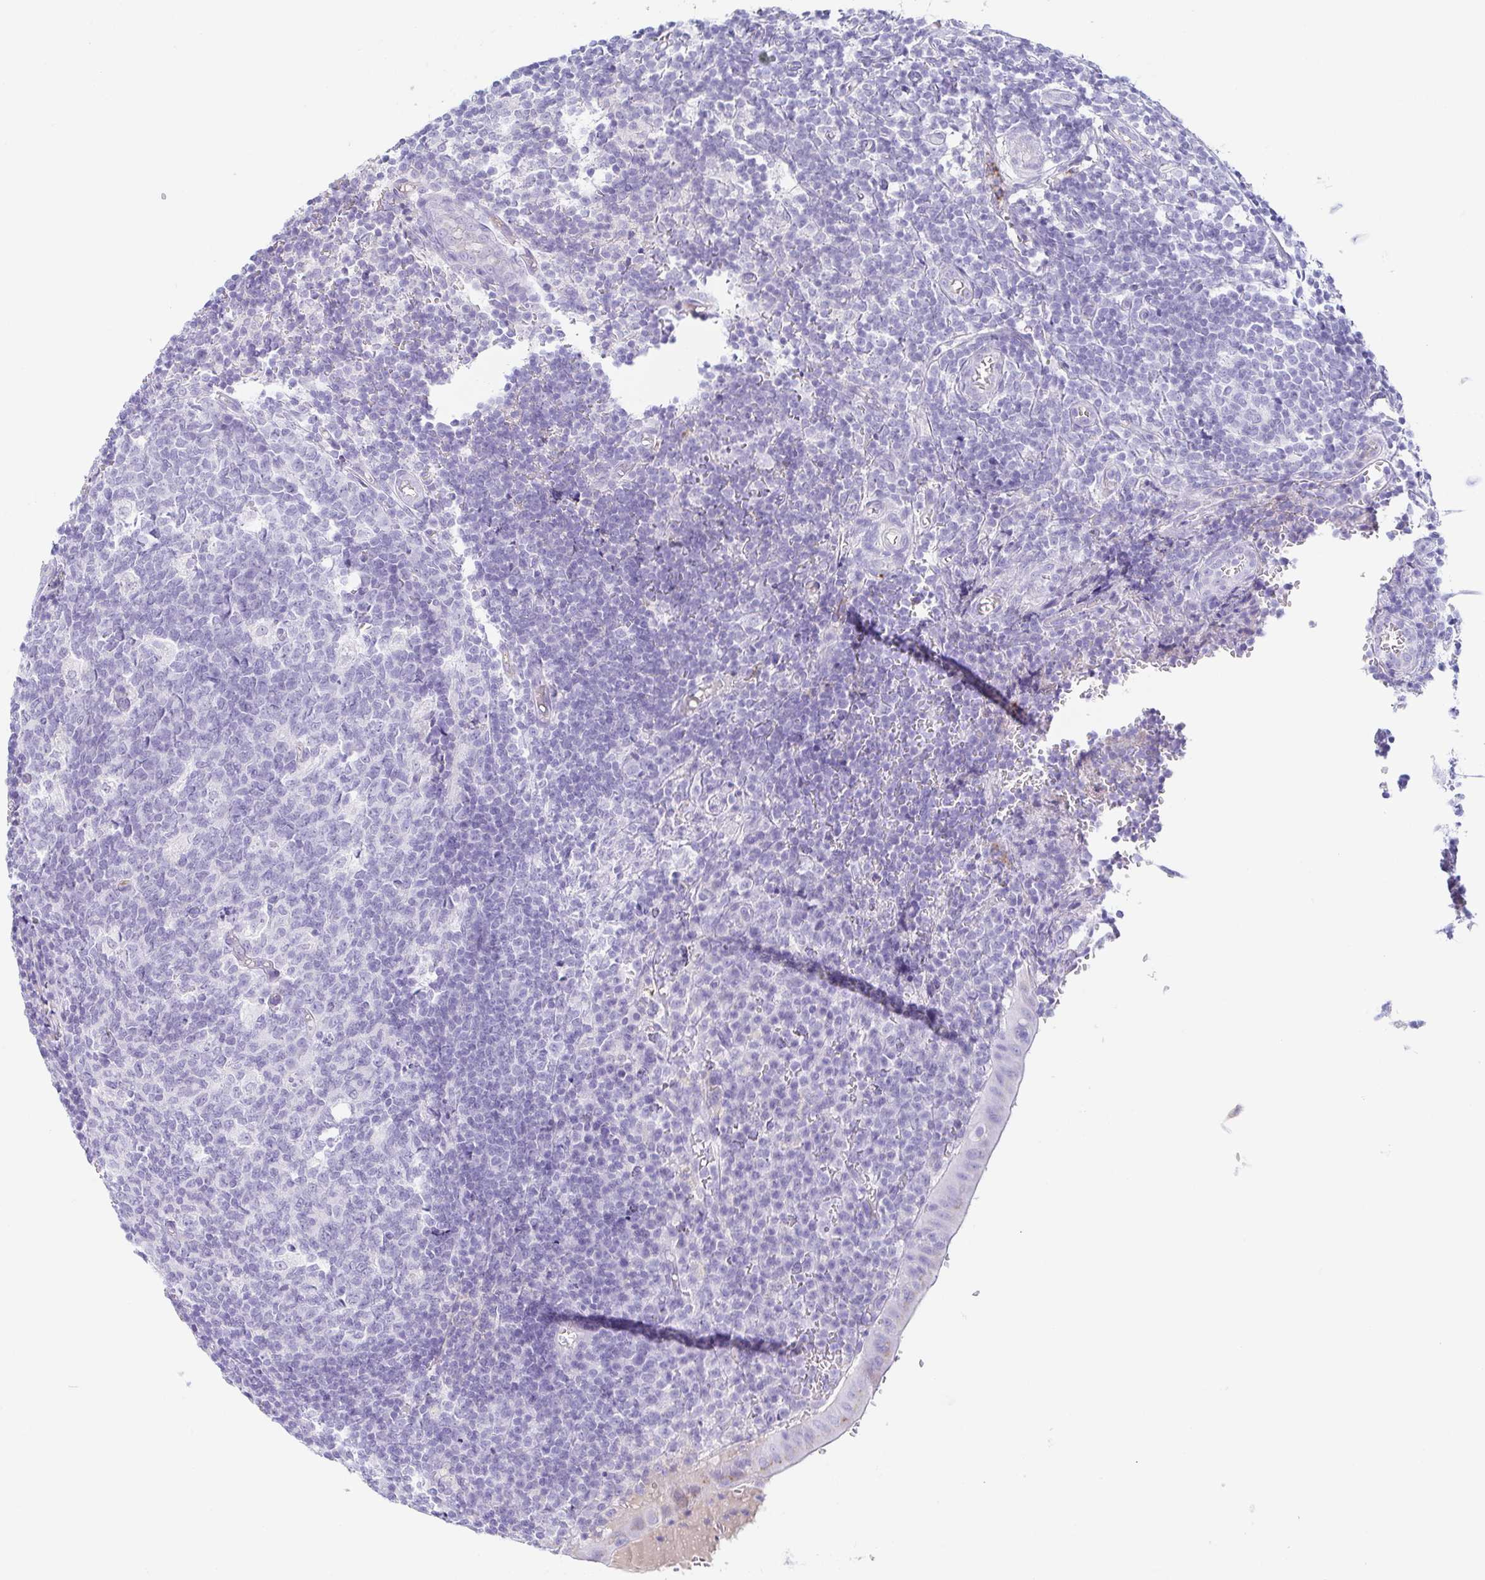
{"staining": {"intensity": "moderate", "quantity": "25%-75%", "location": "cytoplasmic/membranous"}, "tissue": "appendix", "cell_type": "Glandular cells", "image_type": "normal", "snomed": [{"axis": "morphology", "description": "Normal tissue, NOS"}, {"axis": "topography", "description": "Appendix"}], "caption": "Glandular cells exhibit medium levels of moderate cytoplasmic/membranous staining in about 25%-75% of cells in benign human appendix.", "gene": "LDLRAD1", "patient": {"sex": "male", "age": 18}}